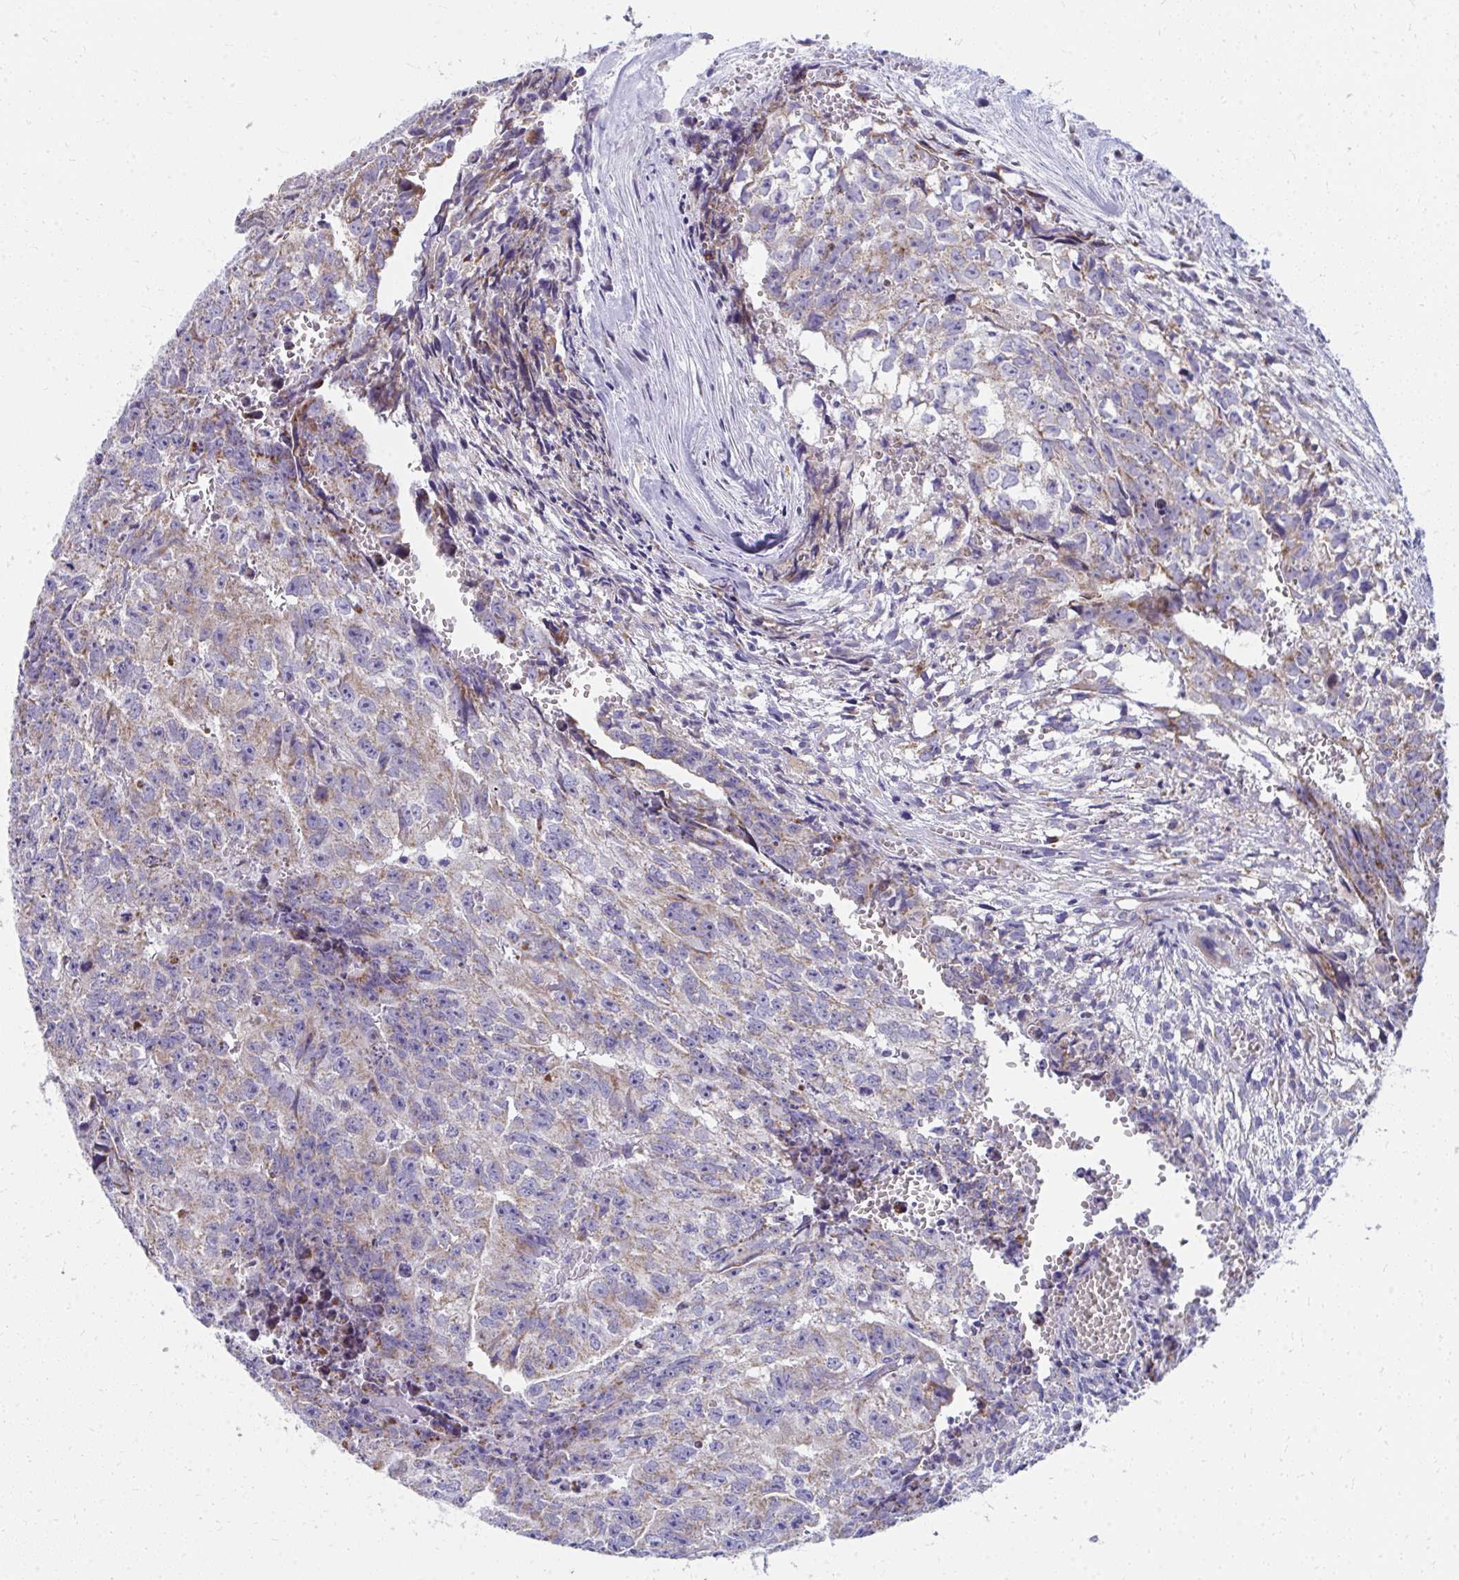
{"staining": {"intensity": "weak", "quantity": ">75%", "location": "cytoplasmic/membranous"}, "tissue": "testis cancer", "cell_type": "Tumor cells", "image_type": "cancer", "snomed": [{"axis": "morphology", "description": "Carcinoma, Embryonal, NOS"}, {"axis": "morphology", "description": "Teratoma, malignant, NOS"}, {"axis": "topography", "description": "Testis"}], "caption": "The image exhibits immunohistochemical staining of malignant teratoma (testis). There is weak cytoplasmic/membranous positivity is present in approximately >75% of tumor cells.", "gene": "IL37", "patient": {"sex": "male", "age": 24}}